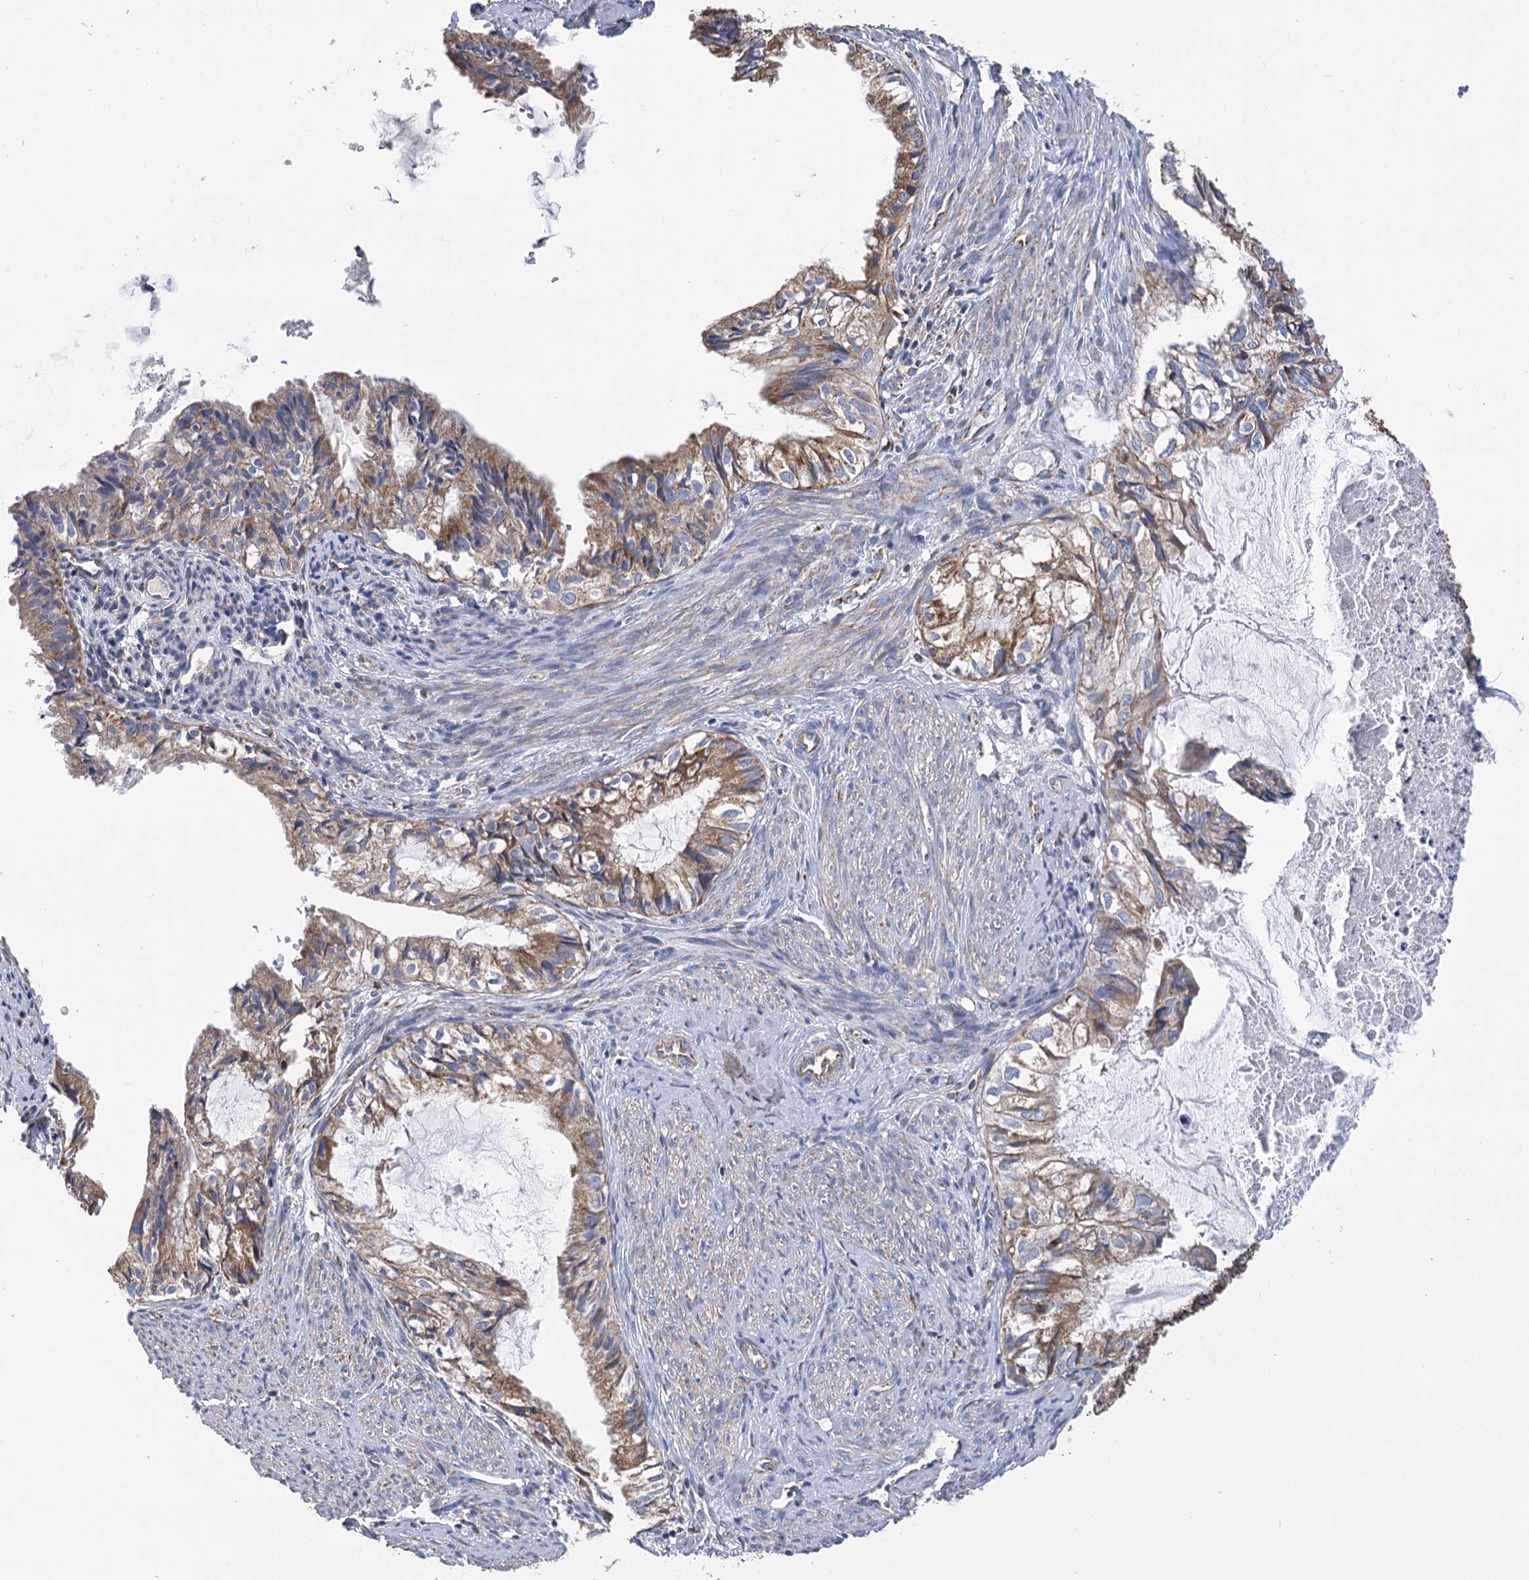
{"staining": {"intensity": "moderate", "quantity": ">75%", "location": "cytoplasmic/membranous"}, "tissue": "cervical cancer", "cell_type": "Tumor cells", "image_type": "cancer", "snomed": [{"axis": "morphology", "description": "Normal tissue, NOS"}, {"axis": "morphology", "description": "Adenocarcinoma, NOS"}, {"axis": "topography", "description": "Cervix"}, {"axis": "topography", "description": "Endometrium"}], "caption": "A medium amount of moderate cytoplasmic/membranous expression is present in about >75% of tumor cells in adenocarcinoma (cervical) tissue. (Brightfield microscopy of DAB IHC at high magnification).", "gene": "CCDC73", "patient": {"sex": "female", "age": 86}}